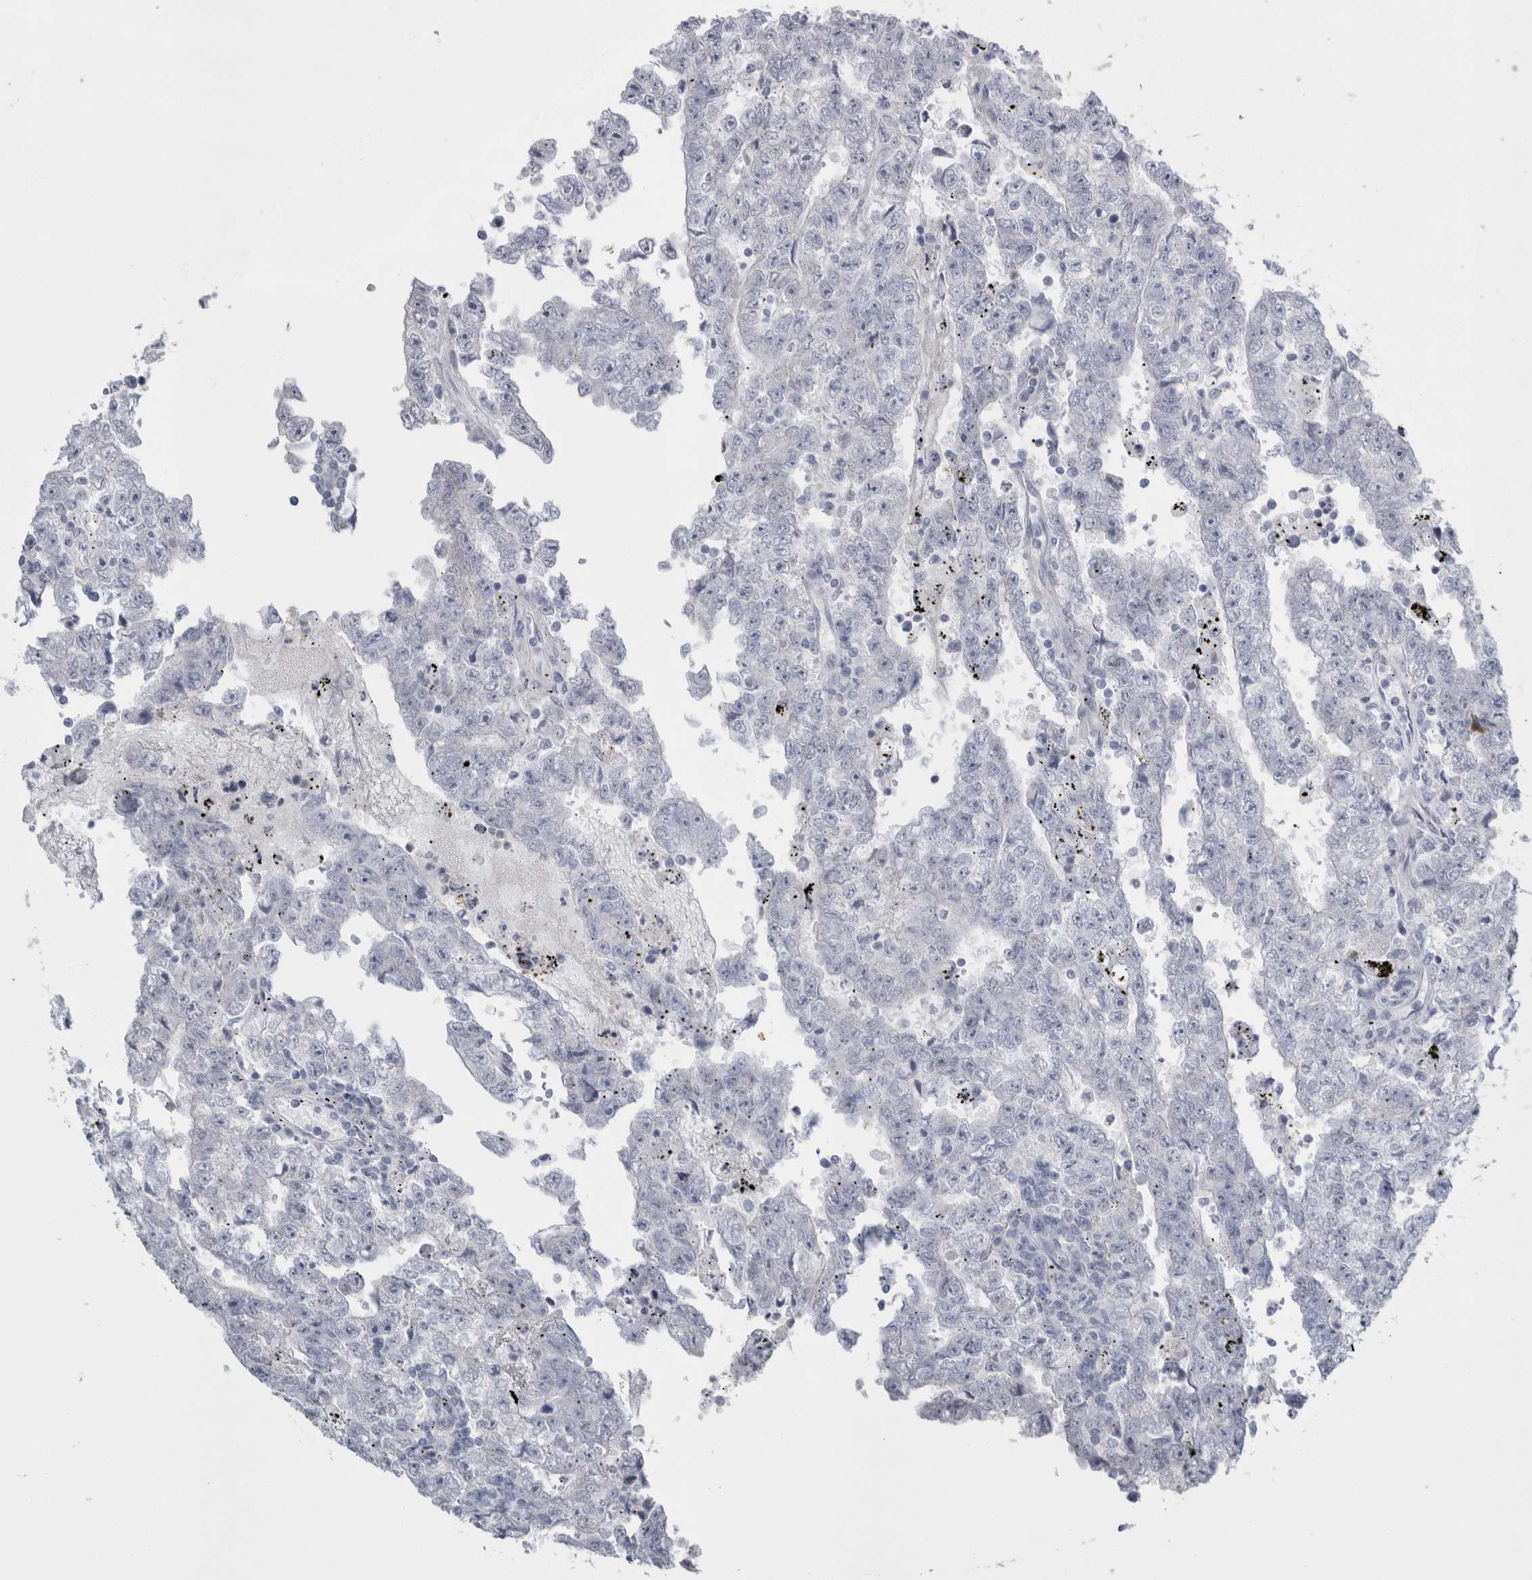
{"staining": {"intensity": "negative", "quantity": "none", "location": "none"}, "tissue": "testis cancer", "cell_type": "Tumor cells", "image_type": "cancer", "snomed": [{"axis": "morphology", "description": "Carcinoma, Embryonal, NOS"}, {"axis": "topography", "description": "Testis"}], "caption": "Protein analysis of testis cancer (embryonal carcinoma) displays no significant expression in tumor cells. Brightfield microscopy of immunohistochemistry (IHC) stained with DAB (brown) and hematoxylin (blue), captured at high magnification.", "gene": "PLIN1", "patient": {"sex": "male", "age": 25}}